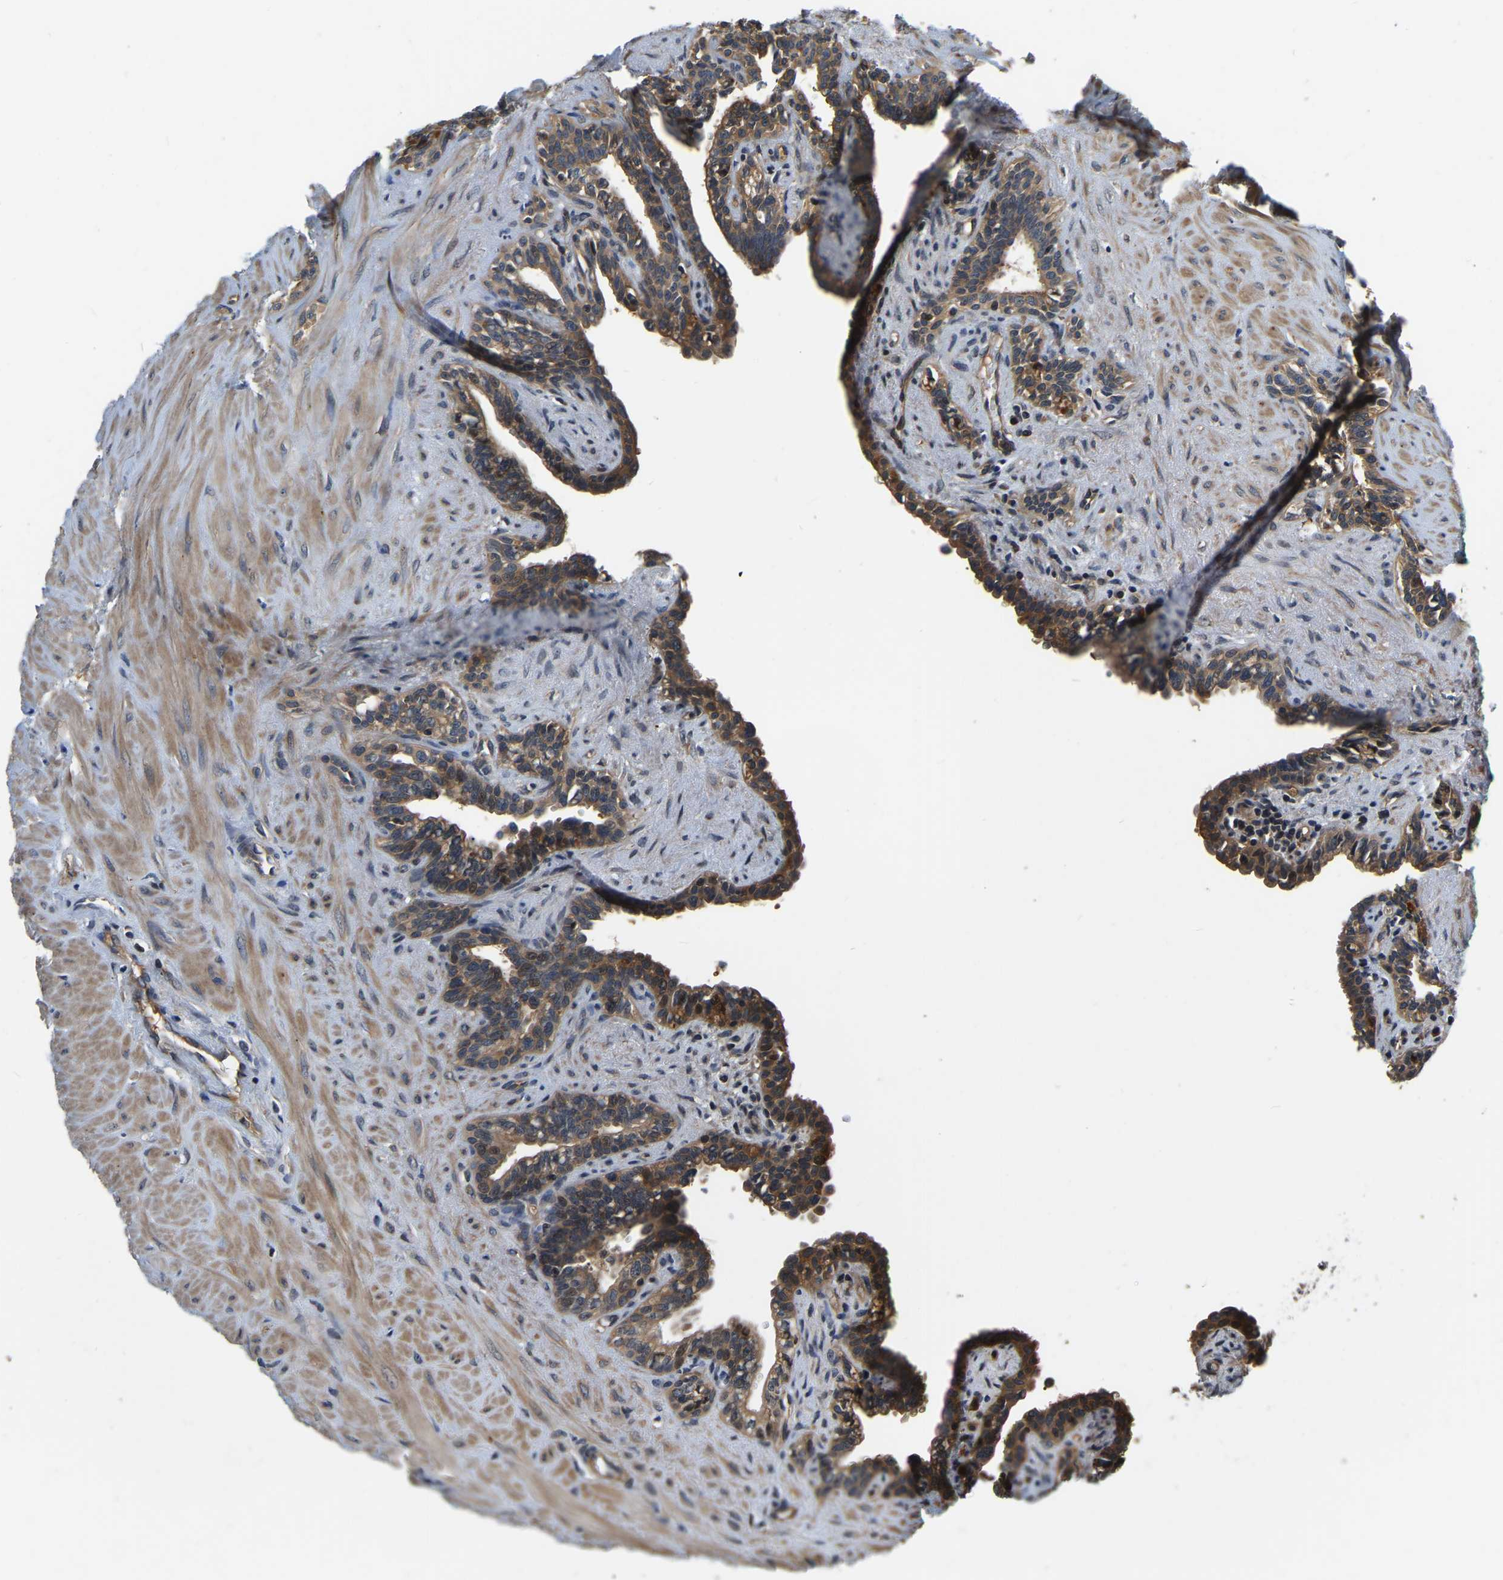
{"staining": {"intensity": "moderate", "quantity": ">75%", "location": "cytoplasmic/membranous"}, "tissue": "seminal vesicle", "cell_type": "Glandular cells", "image_type": "normal", "snomed": [{"axis": "morphology", "description": "Normal tissue, NOS"}, {"axis": "morphology", "description": "Adenocarcinoma, High grade"}, {"axis": "topography", "description": "Prostate"}, {"axis": "topography", "description": "Seminal veicle"}], "caption": "Protein staining of normal seminal vesicle demonstrates moderate cytoplasmic/membranous expression in about >75% of glandular cells.", "gene": "GARS1", "patient": {"sex": "male", "age": 55}}